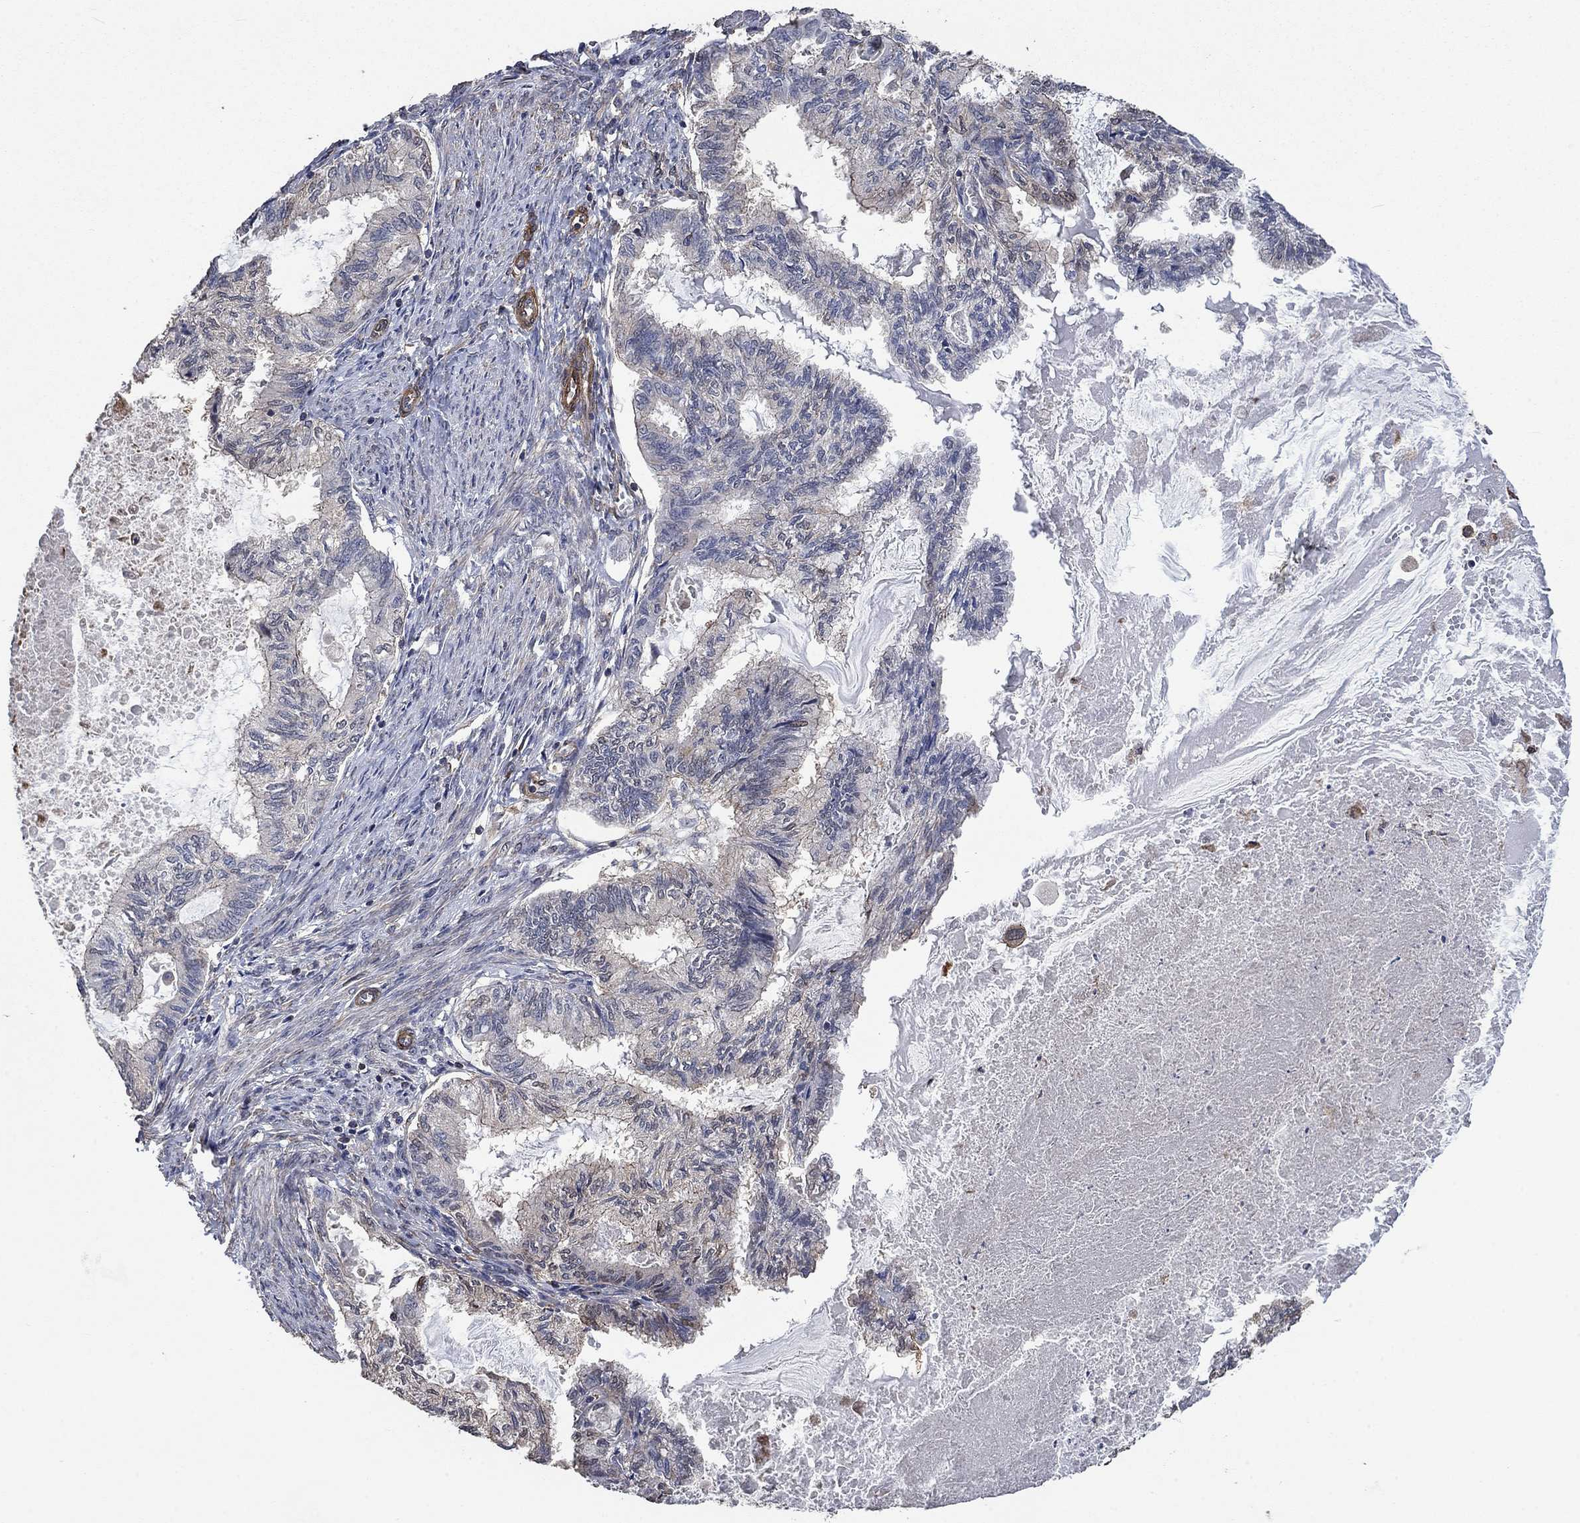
{"staining": {"intensity": "negative", "quantity": "none", "location": "none"}, "tissue": "endometrial cancer", "cell_type": "Tumor cells", "image_type": "cancer", "snomed": [{"axis": "morphology", "description": "Adenocarcinoma, NOS"}, {"axis": "topography", "description": "Endometrium"}], "caption": "The photomicrograph demonstrates no staining of tumor cells in endometrial adenocarcinoma.", "gene": "PDE3A", "patient": {"sex": "female", "age": 86}}